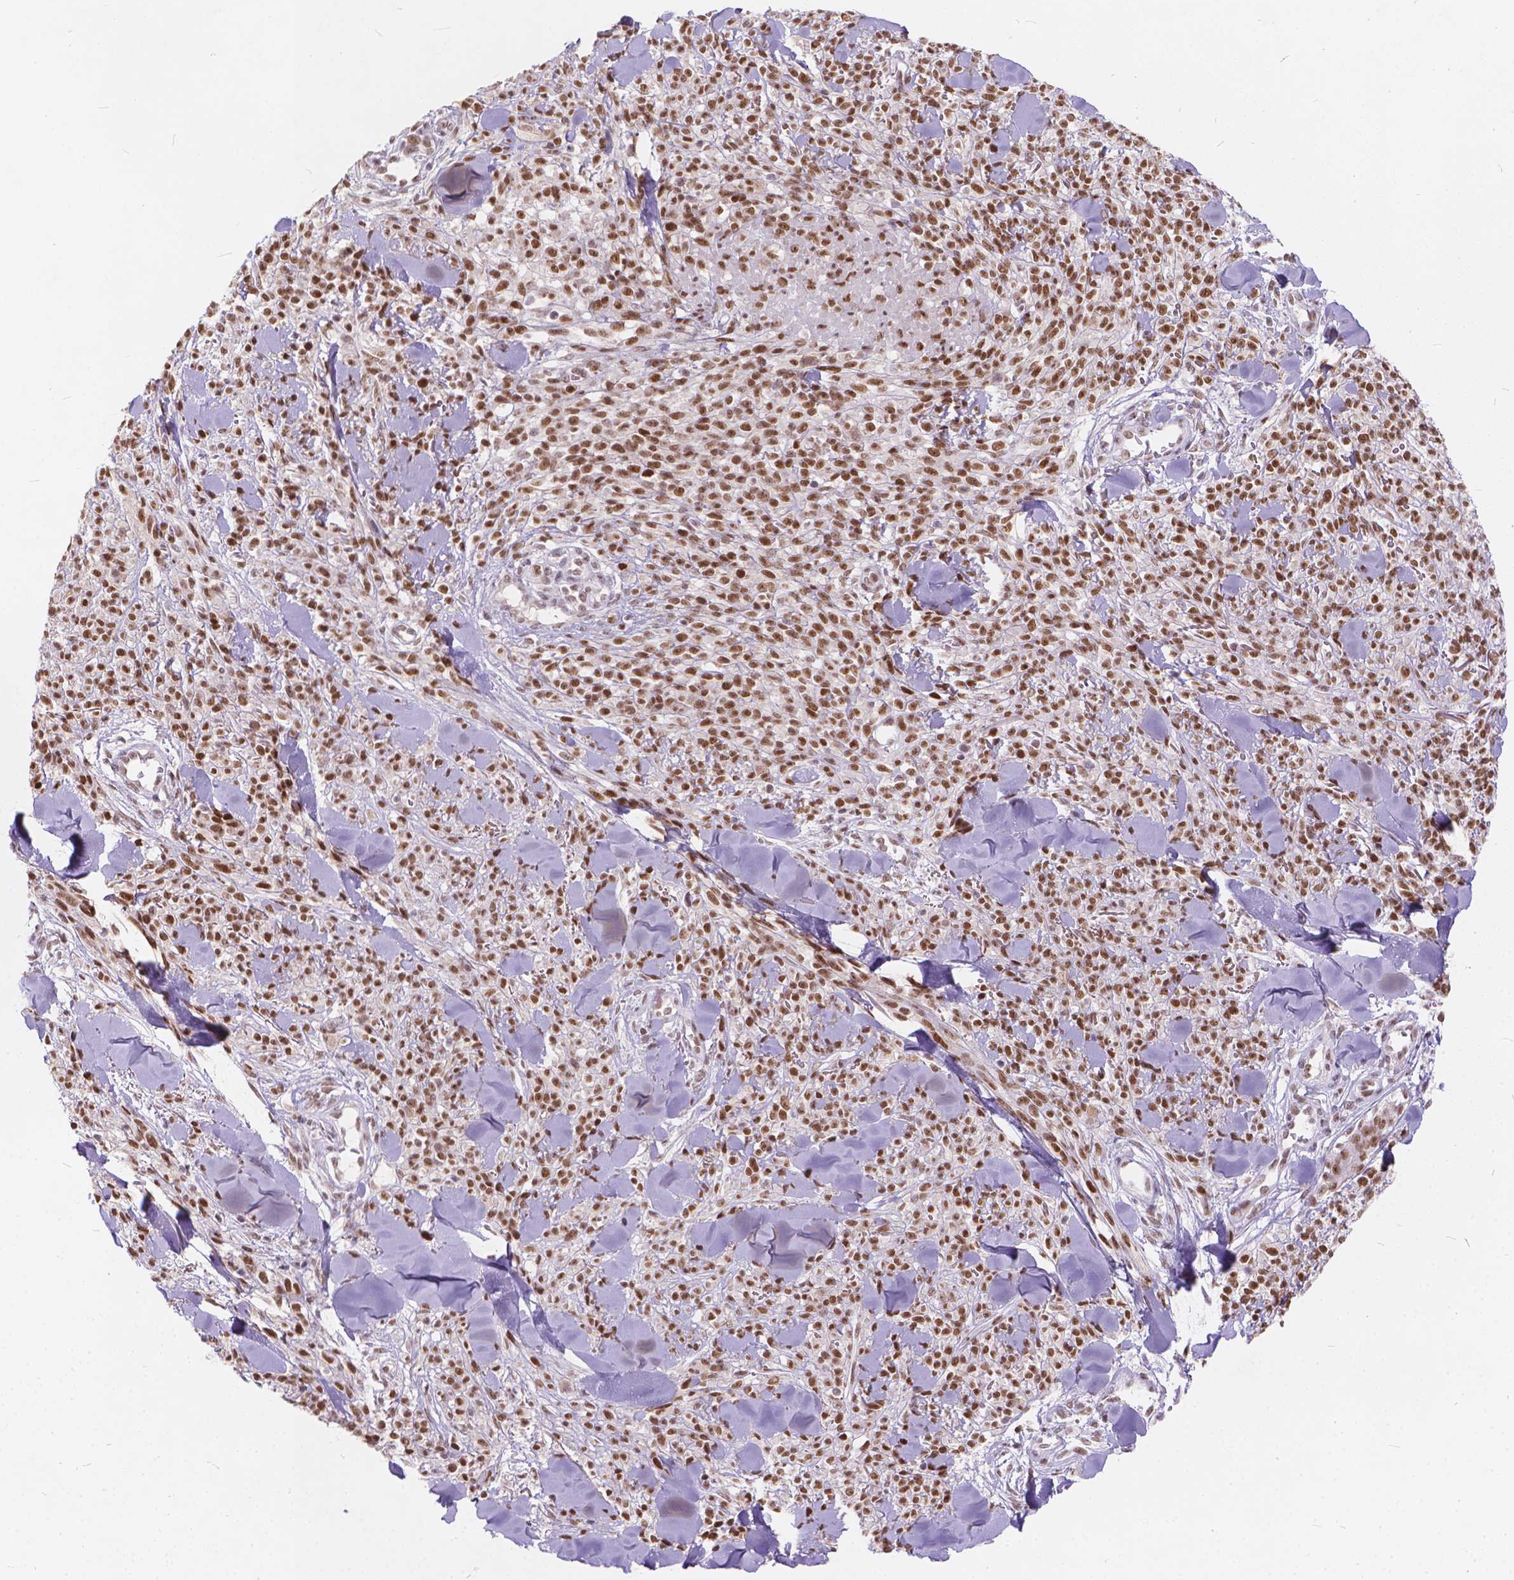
{"staining": {"intensity": "moderate", "quantity": ">75%", "location": "nuclear"}, "tissue": "melanoma", "cell_type": "Tumor cells", "image_type": "cancer", "snomed": [{"axis": "morphology", "description": "Malignant melanoma, NOS"}, {"axis": "topography", "description": "Skin"}, {"axis": "topography", "description": "Skin of trunk"}], "caption": "Immunohistochemistry (IHC) staining of melanoma, which shows medium levels of moderate nuclear expression in approximately >75% of tumor cells indicating moderate nuclear protein staining. The staining was performed using DAB (3,3'-diaminobenzidine) (brown) for protein detection and nuclei were counterstained in hematoxylin (blue).", "gene": "FAM53A", "patient": {"sex": "male", "age": 74}}